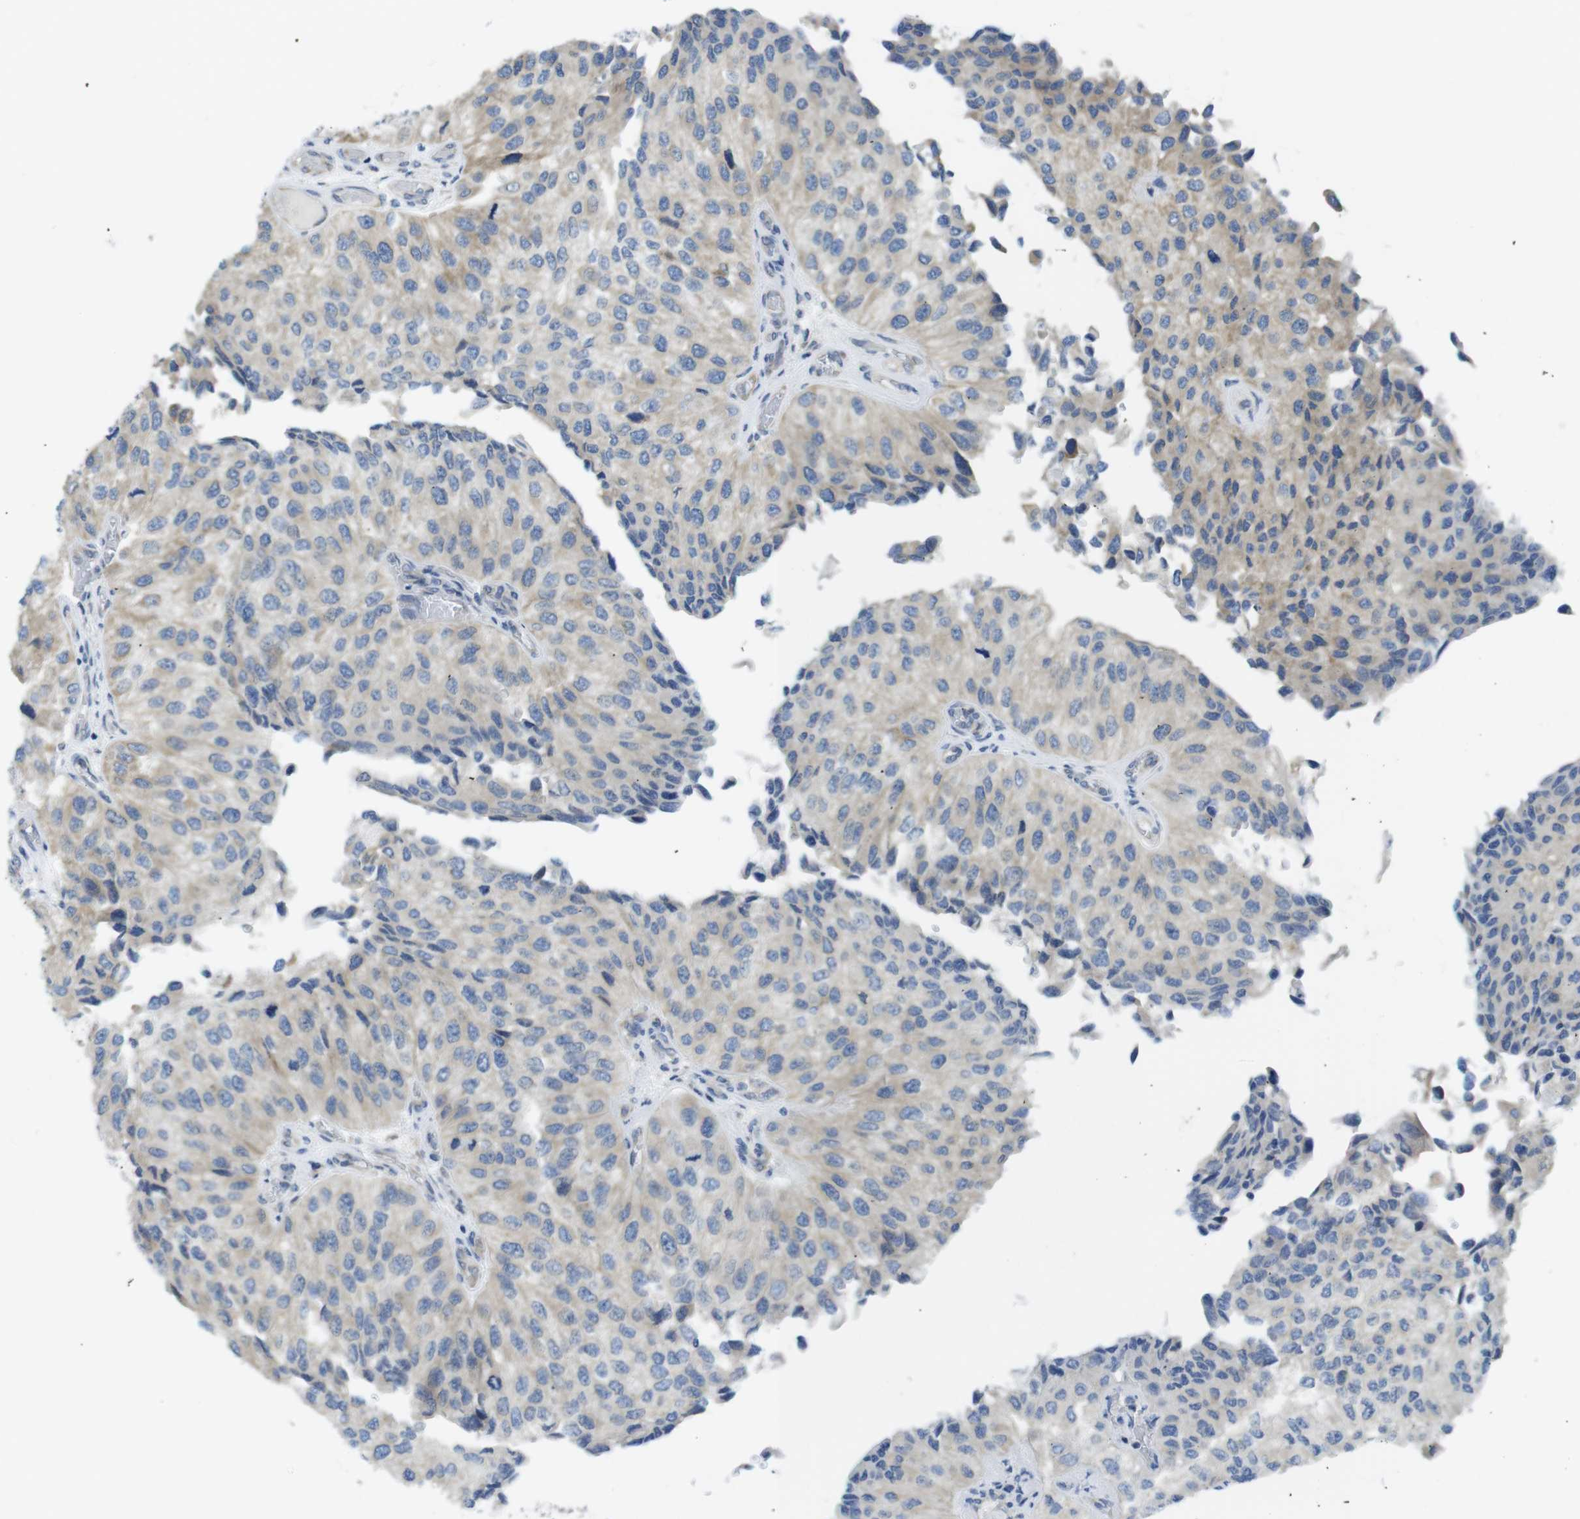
{"staining": {"intensity": "weak", "quantity": ">75%", "location": "cytoplasmic/membranous"}, "tissue": "urothelial cancer", "cell_type": "Tumor cells", "image_type": "cancer", "snomed": [{"axis": "morphology", "description": "Urothelial carcinoma, High grade"}, {"axis": "topography", "description": "Kidney"}, {"axis": "topography", "description": "Urinary bladder"}], "caption": "Immunohistochemical staining of human high-grade urothelial carcinoma shows low levels of weak cytoplasmic/membranous positivity in about >75% of tumor cells.", "gene": "CLPTM1L", "patient": {"sex": "male", "age": 77}}